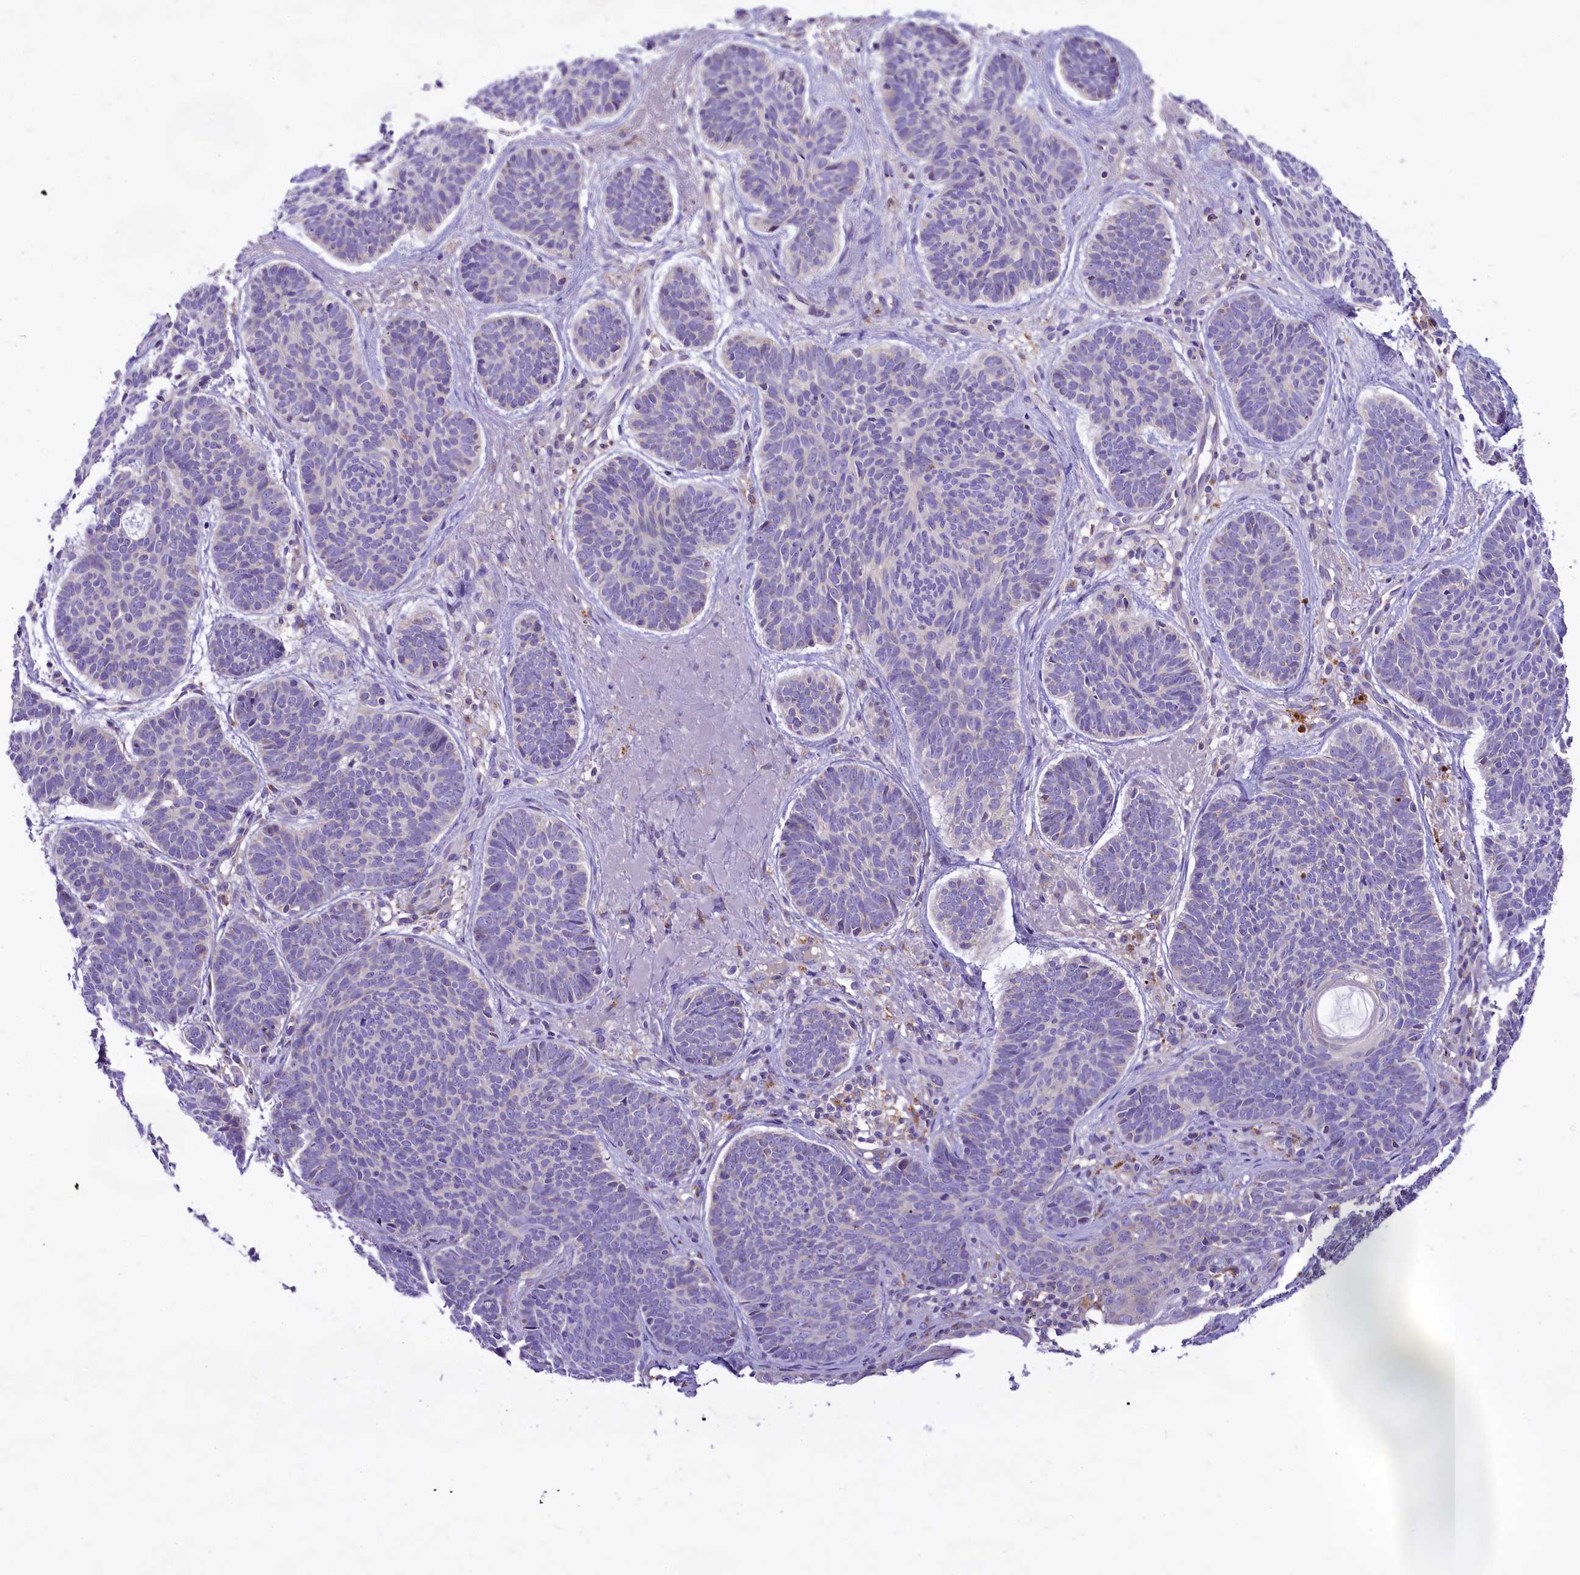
{"staining": {"intensity": "negative", "quantity": "none", "location": "none"}, "tissue": "skin cancer", "cell_type": "Tumor cells", "image_type": "cancer", "snomed": [{"axis": "morphology", "description": "Basal cell carcinoma"}, {"axis": "topography", "description": "Skin"}], "caption": "The photomicrograph exhibits no staining of tumor cells in skin cancer (basal cell carcinoma). The staining was performed using DAB to visualize the protein expression in brown, while the nuclei were stained in blue with hematoxylin (Magnification: 20x).", "gene": "PEMT", "patient": {"sex": "female", "age": 74}}